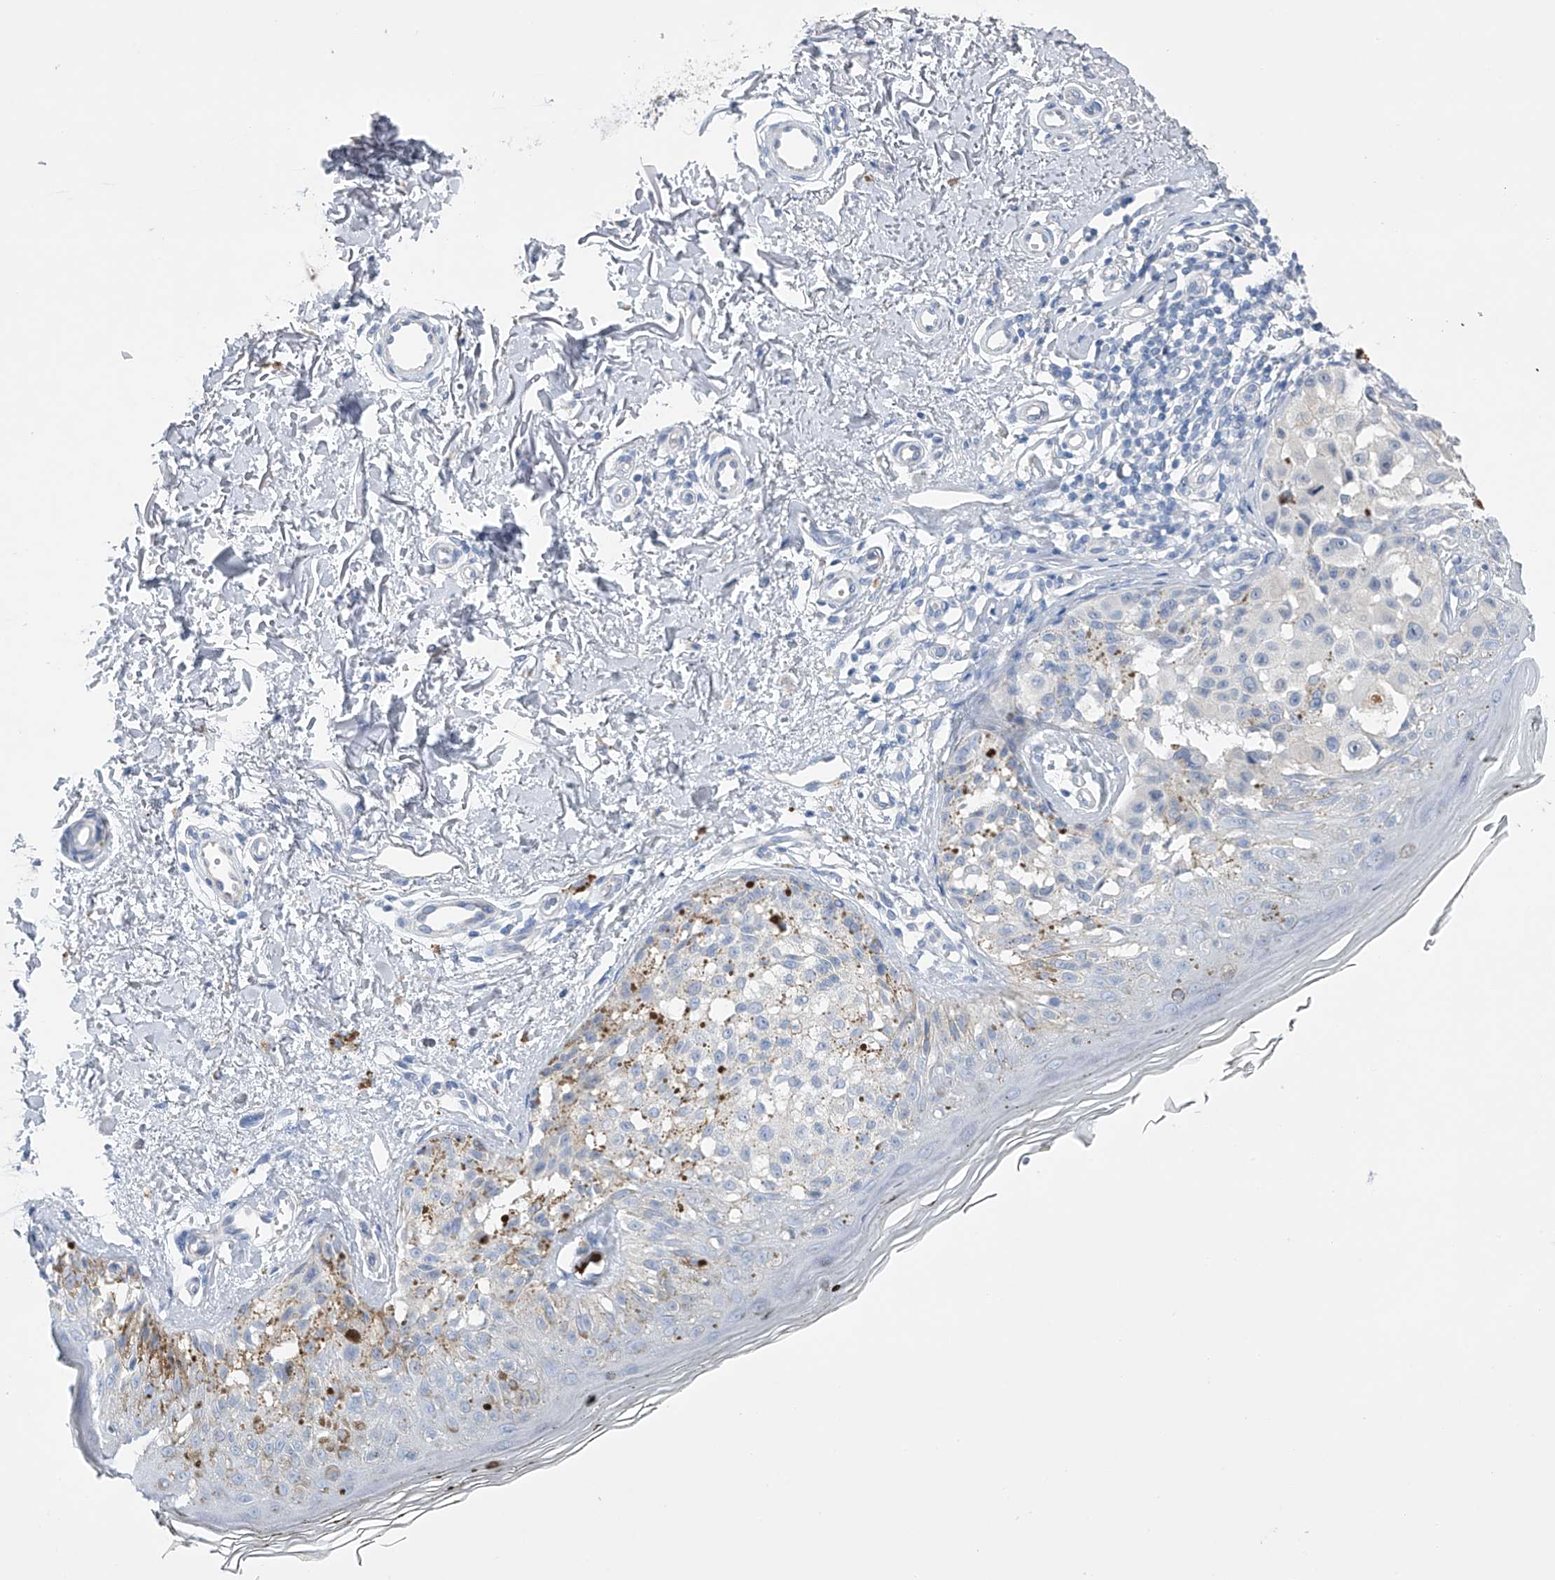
{"staining": {"intensity": "negative", "quantity": "none", "location": "none"}, "tissue": "melanoma", "cell_type": "Tumor cells", "image_type": "cancer", "snomed": [{"axis": "morphology", "description": "Malignant melanoma, NOS"}, {"axis": "topography", "description": "Skin"}], "caption": "Micrograph shows no protein staining in tumor cells of melanoma tissue.", "gene": "ADRA1A", "patient": {"sex": "female", "age": 50}}